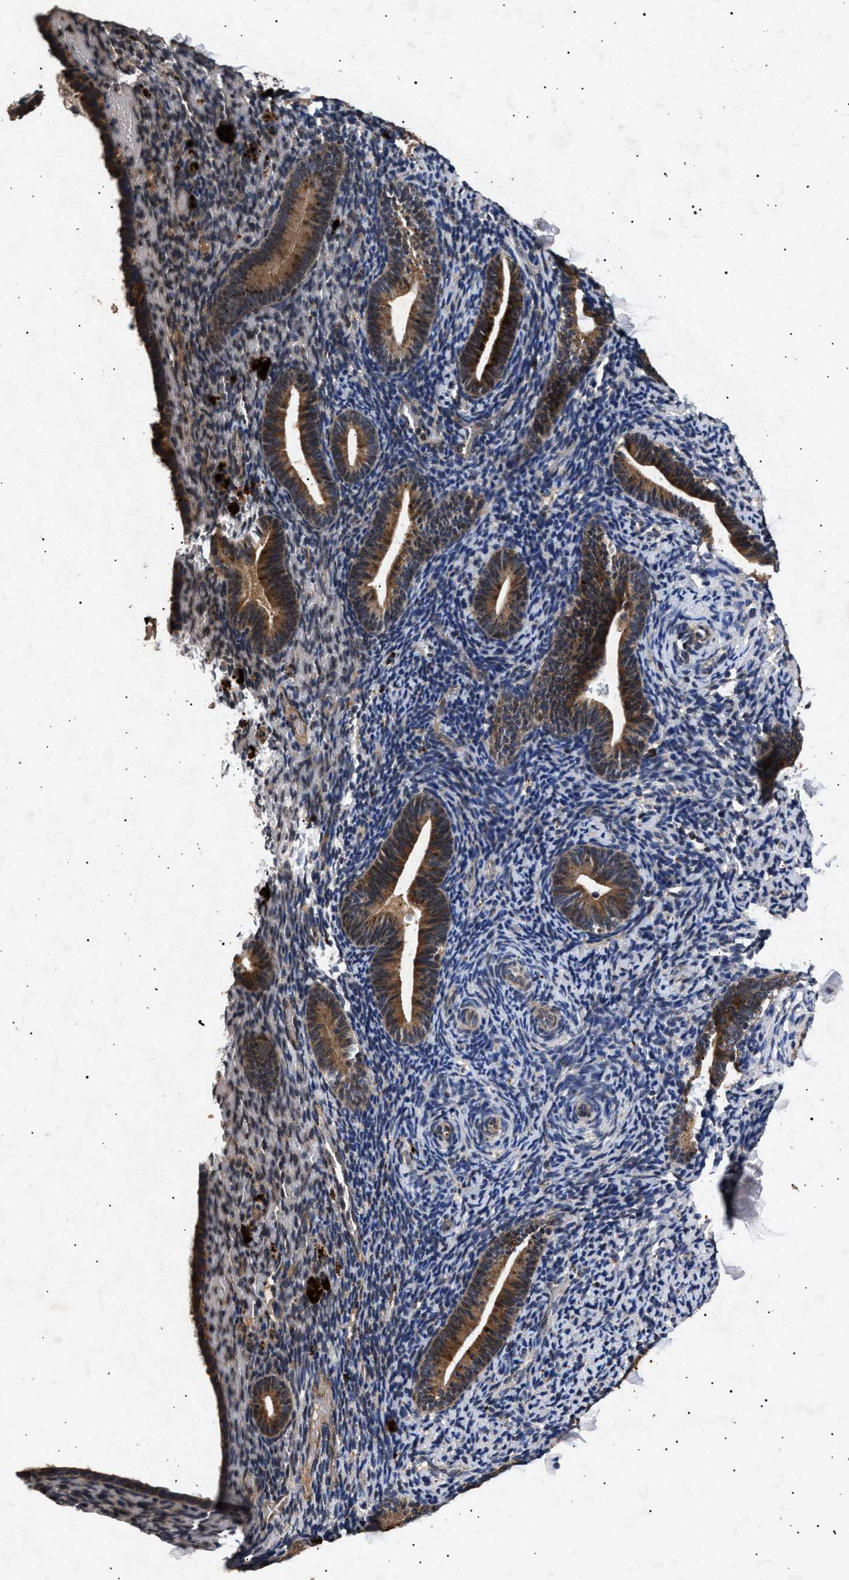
{"staining": {"intensity": "weak", "quantity": "25%-75%", "location": "cytoplasmic/membranous"}, "tissue": "endometrium", "cell_type": "Cells in endometrial stroma", "image_type": "normal", "snomed": [{"axis": "morphology", "description": "Normal tissue, NOS"}, {"axis": "topography", "description": "Endometrium"}], "caption": "Endometrium stained with a brown dye demonstrates weak cytoplasmic/membranous positive expression in about 25%-75% of cells in endometrial stroma.", "gene": "ITGB5", "patient": {"sex": "female", "age": 51}}